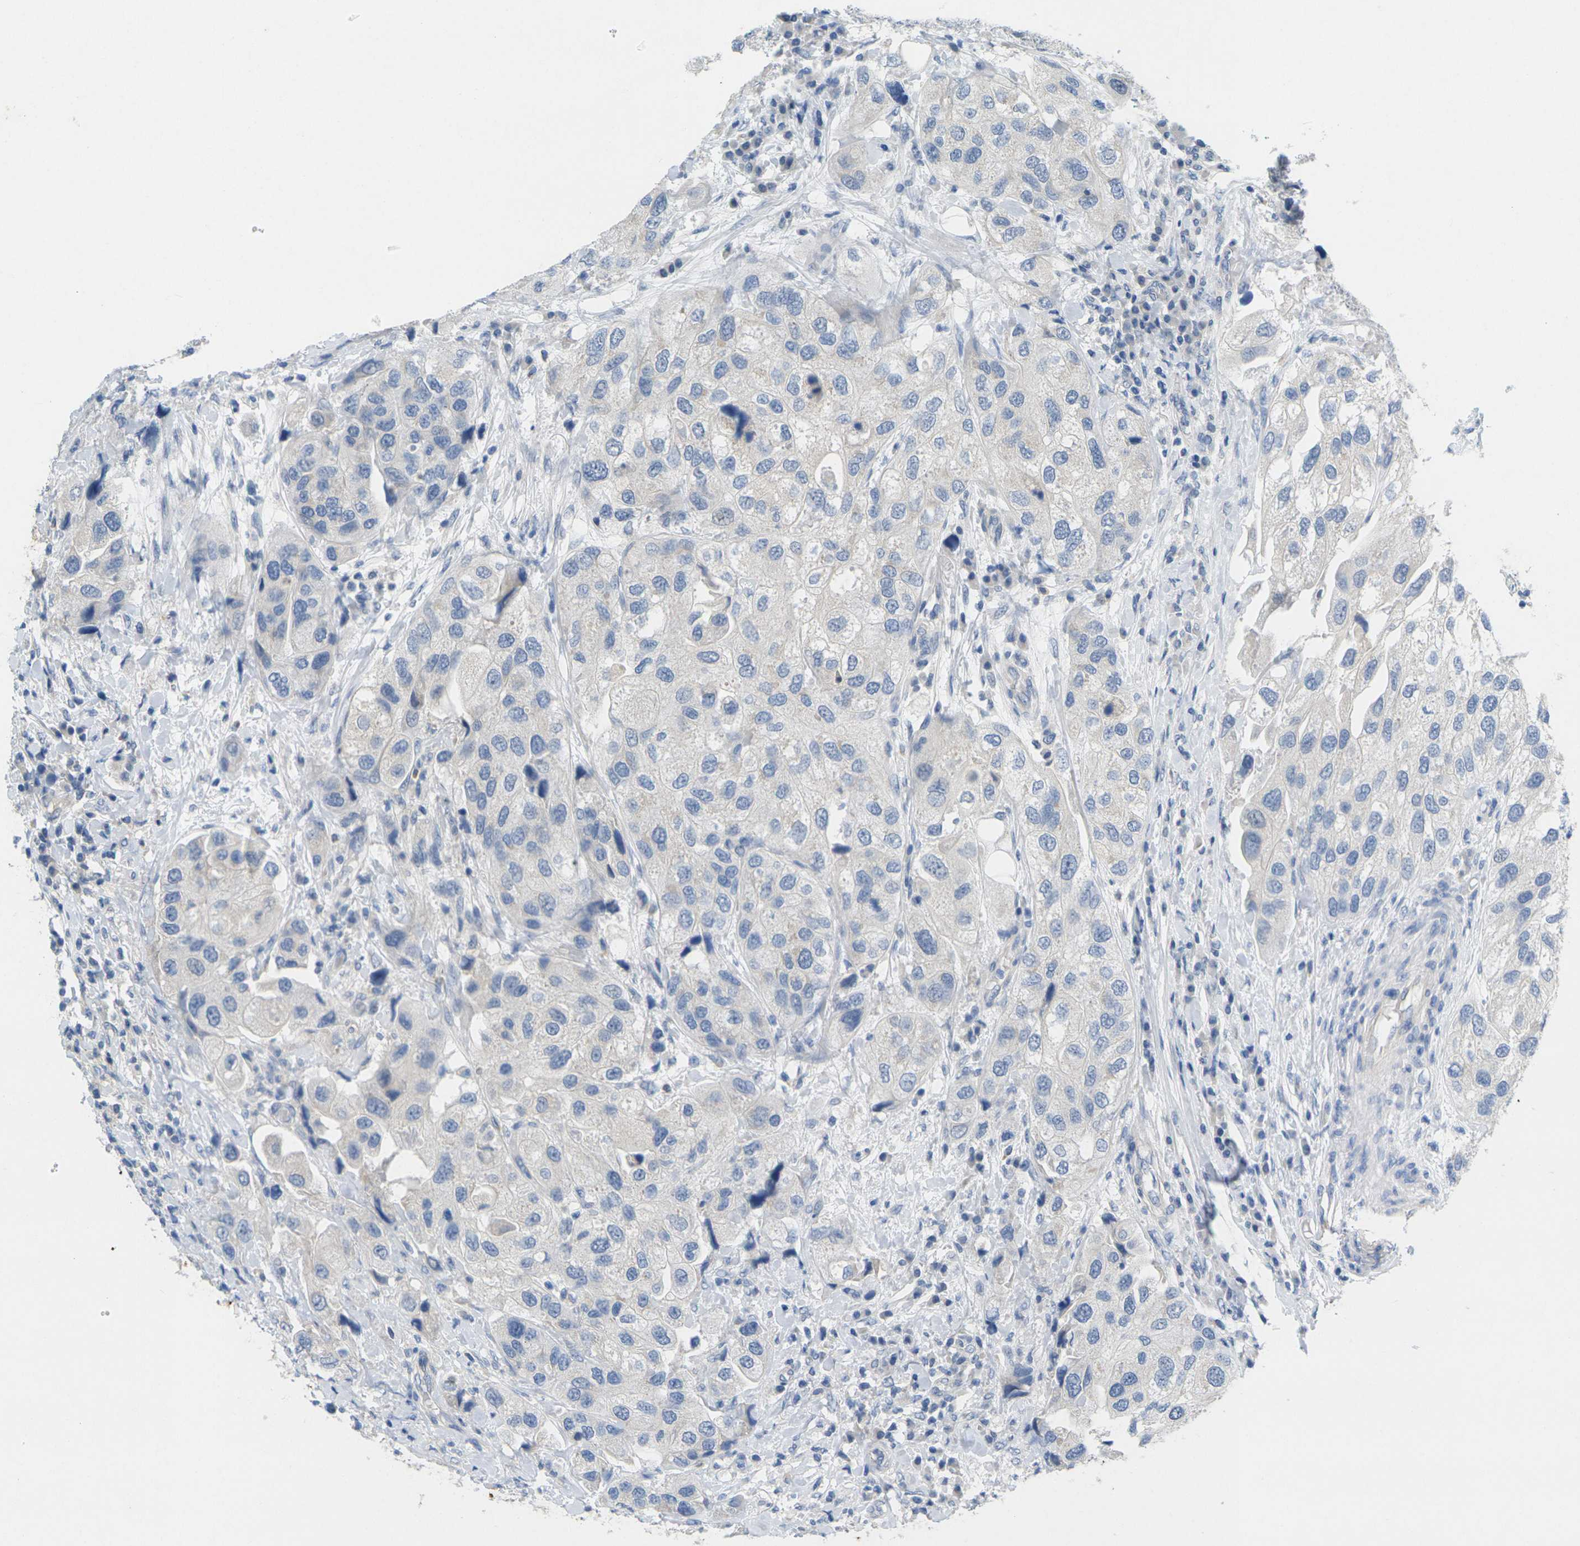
{"staining": {"intensity": "negative", "quantity": "none", "location": "none"}, "tissue": "urothelial cancer", "cell_type": "Tumor cells", "image_type": "cancer", "snomed": [{"axis": "morphology", "description": "Urothelial carcinoma, High grade"}, {"axis": "topography", "description": "Urinary bladder"}], "caption": "Protein analysis of urothelial carcinoma (high-grade) demonstrates no significant expression in tumor cells.", "gene": "TNNI3", "patient": {"sex": "female", "age": 64}}